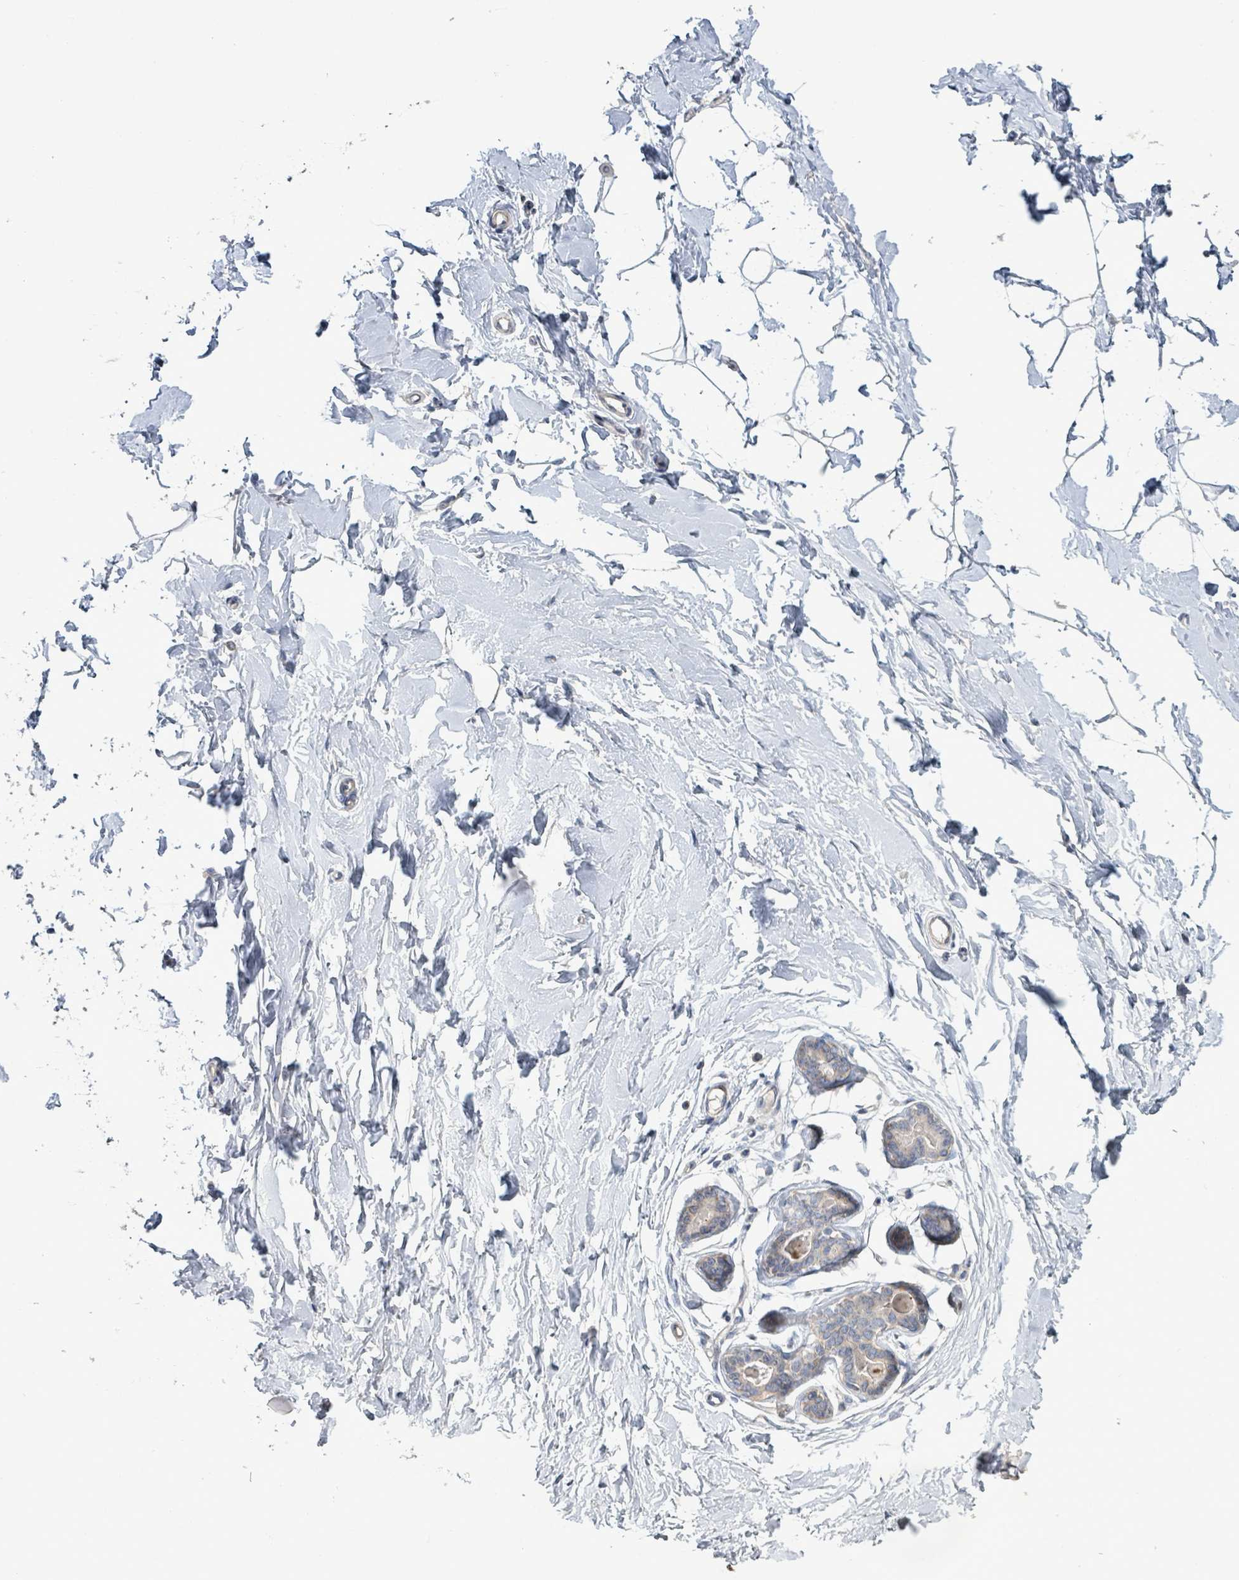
{"staining": {"intensity": "negative", "quantity": "none", "location": "none"}, "tissue": "breast", "cell_type": "Adipocytes", "image_type": "normal", "snomed": [{"axis": "morphology", "description": "Normal tissue, NOS"}, {"axis": "topography", "description": "Breast"}], "caption": "Breast stained for a protein using IHC demonstrates no expression adipocytes.", "gene": "LILRA4", "patient": {"sex": "female", "age": 23}}